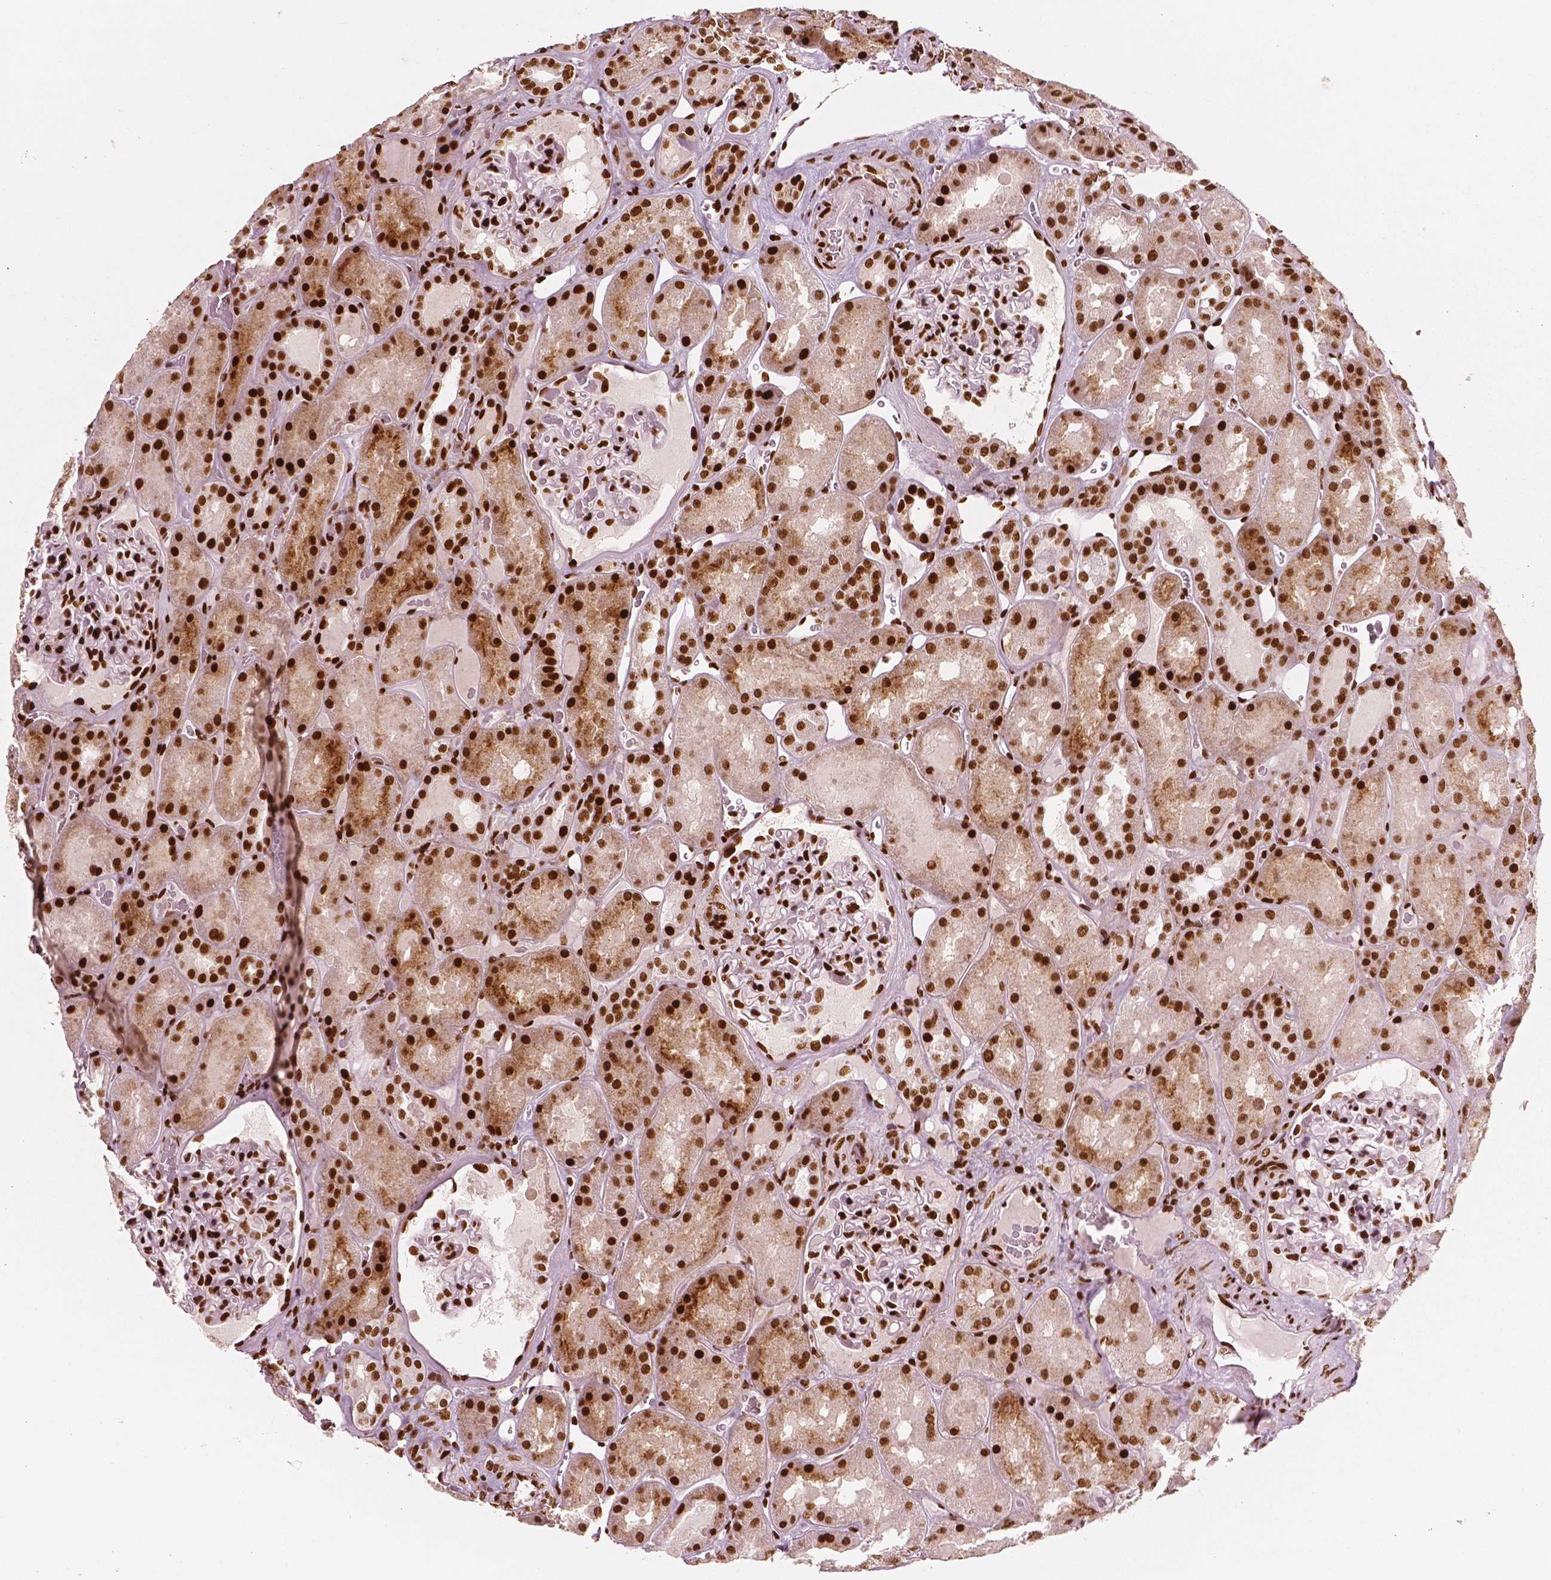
{"staining": {"intensity": "strong", "quantity": ">75%", "location": "nuclear"}, "tissue": "kidney", "cell_type": "Cells in glomeruli", "image_type": "normal", "snomed": [{"axis": "morphology", "description": "Normal tissue, NOS"}, {"axis": "topography", "description": "Kidney"}], "caption": "Immunohistochemical staining of benign human kidney exhibits strong nuclear protein staining in about >75% of cells in glomeruli. The staining was performed using DAB to visualize the protein expression in brown, while the nuclei were stained in blue with hematoxylin (Magnification: 20x).", "gene": "CTCF", "patient": {"sex": "male", "age": 73}}